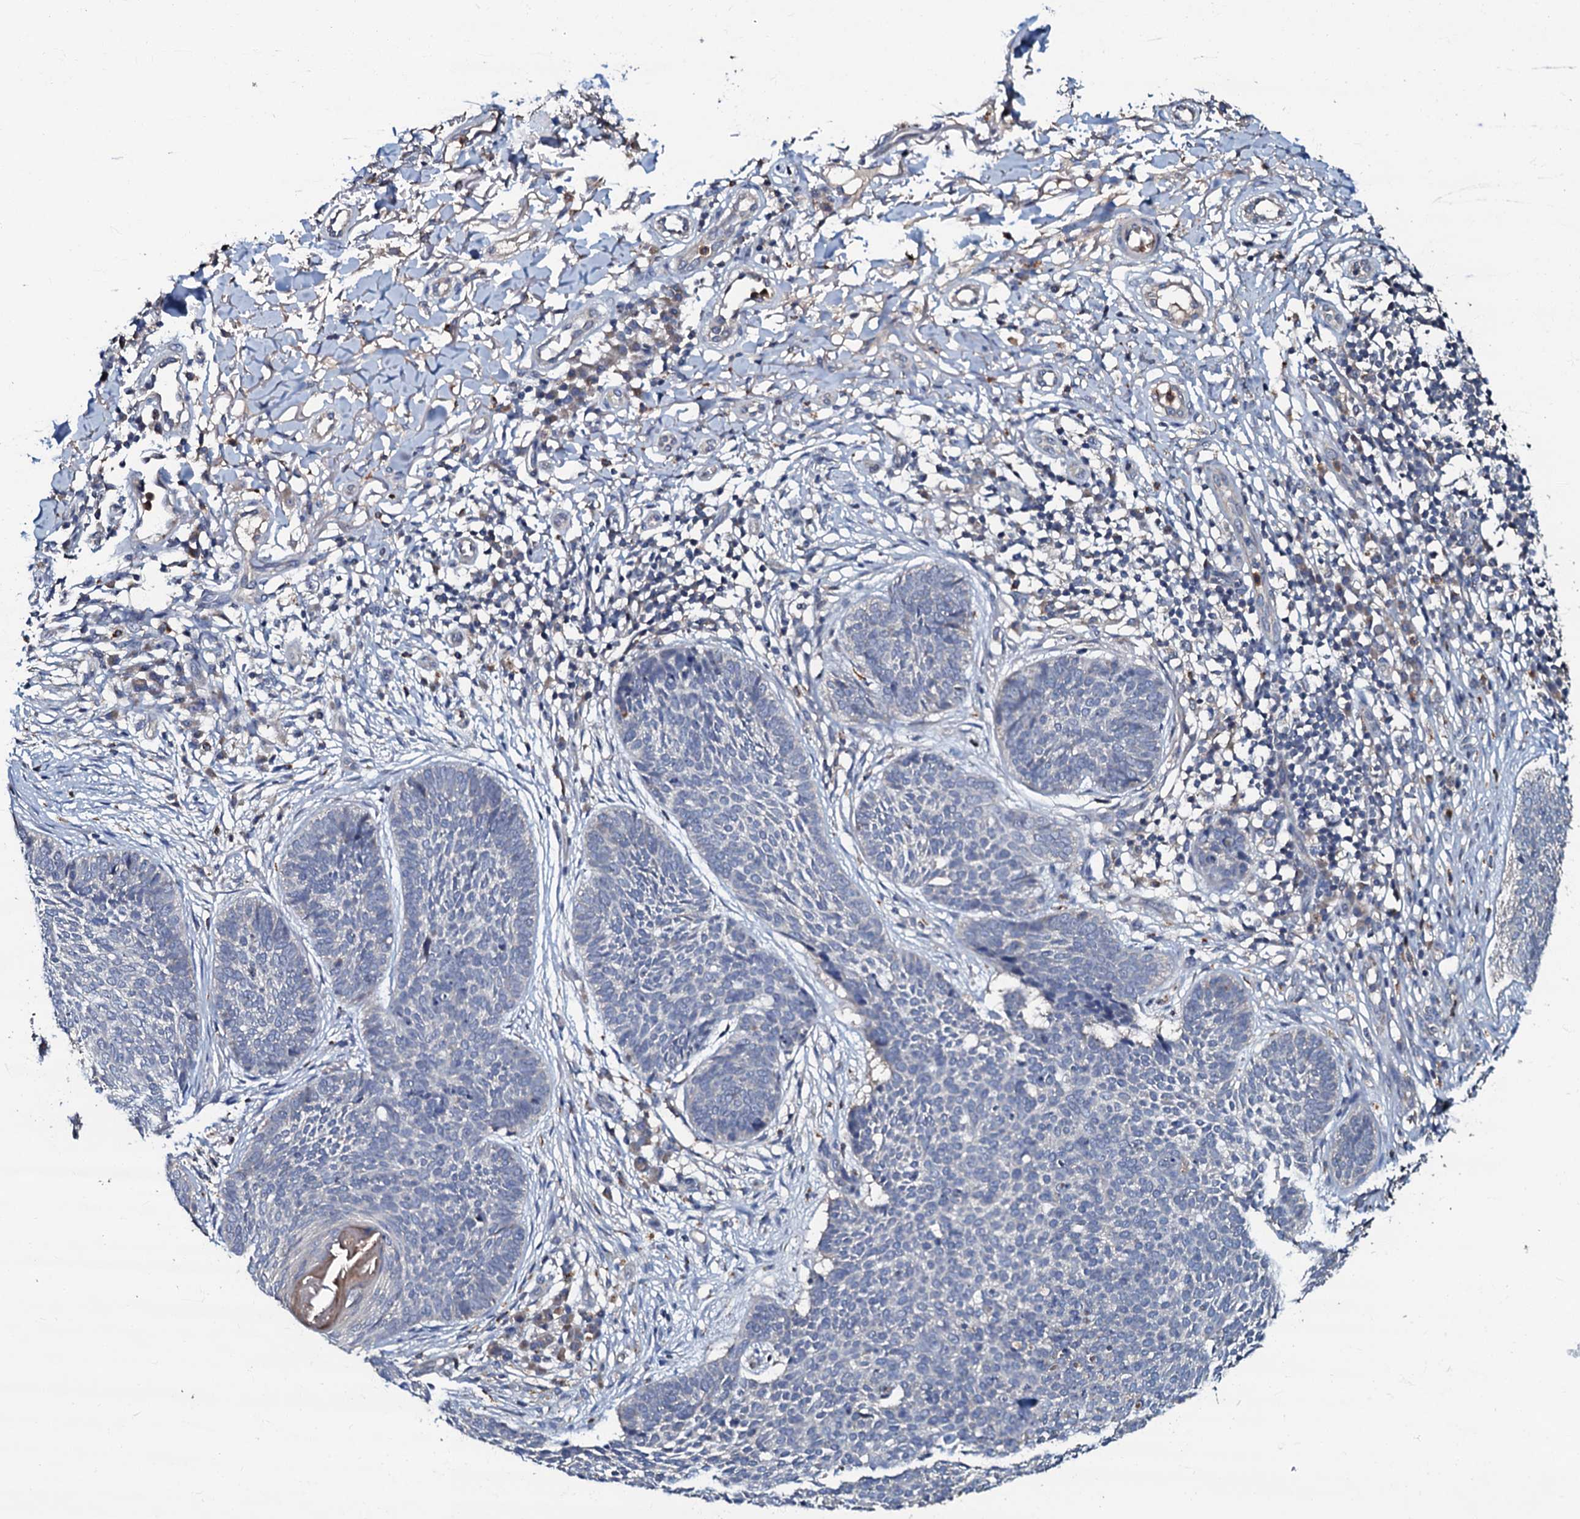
{"staining": {"intensity": "negative", "quantity": "none", "location": "none"}, "tissue": "skin cancer", "cell_type": "Tumor cells", "image_type": "cancer", "snomed": [{"axis": "morphology", "description": "Basal cell carcinoma"}, {"axis": "topography", "description": "Skin"}], "caption": "Immunohistochemical staining of skin basal cell carcinoma displays no significant positivity in tumor cells.", "gene": "CPNE2", "patient": {"sex": "female", "age": 64}}